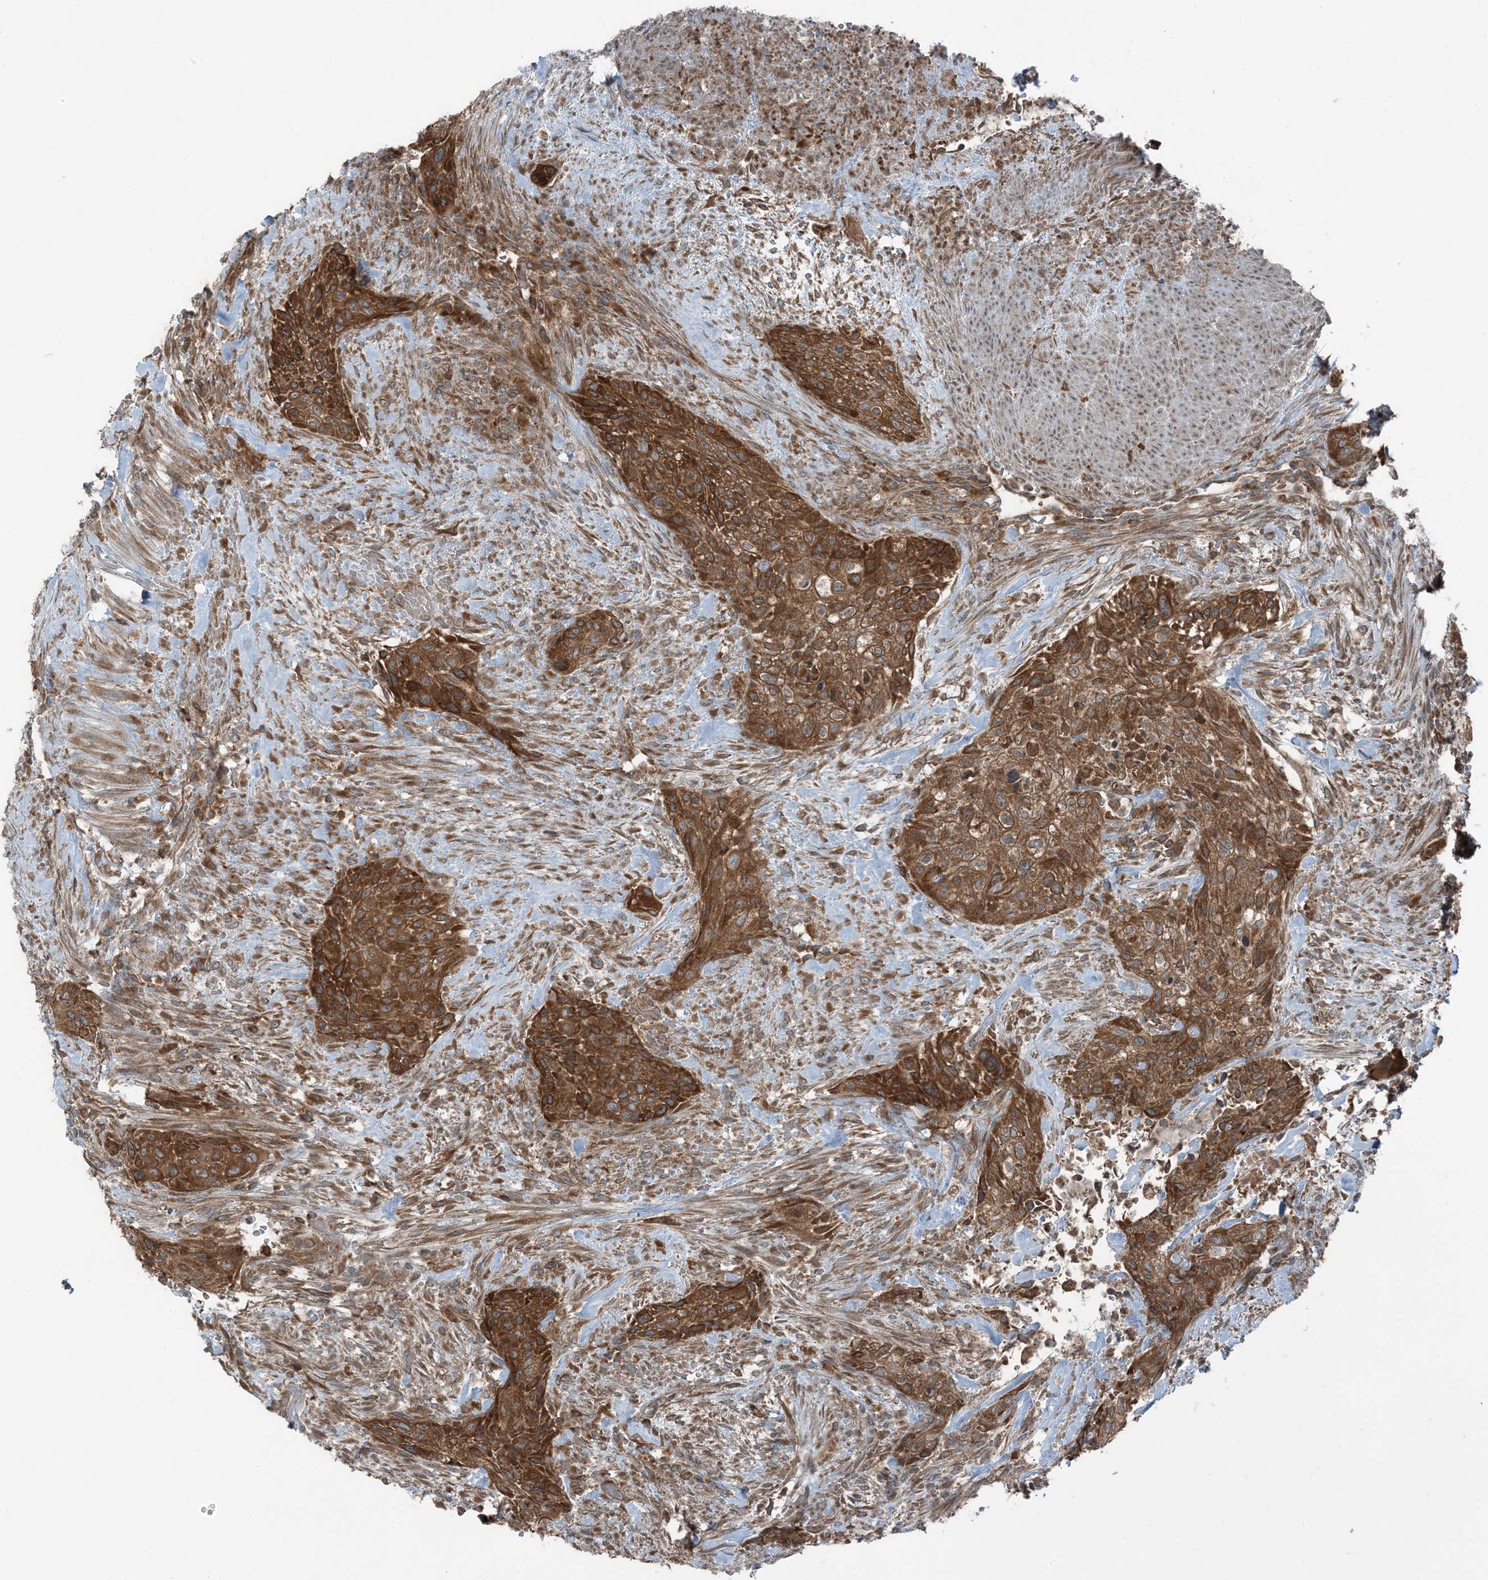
{"staining": {"intensity": "strong", "quantity": ">75%", "location": "cytoplasmic/membranous"}, "tissue": "urothelial cancer", "cell_type": "Tumor cells", "image_type": "cancer", "snomed": [{"axis": "morphology", "description": "Urothelial carcinoma, High grade"}, {"axis": "topography", "description": "Urinary bladder"}], "caption": "Immunohistochemical staining of urothelial cancer shows high levels of strong cytoplasmic/membranous protein staining in about >75% of tumor cells.", "gene": "RAB3GAP1", "patient": {"sex": "male", "age": 35}}